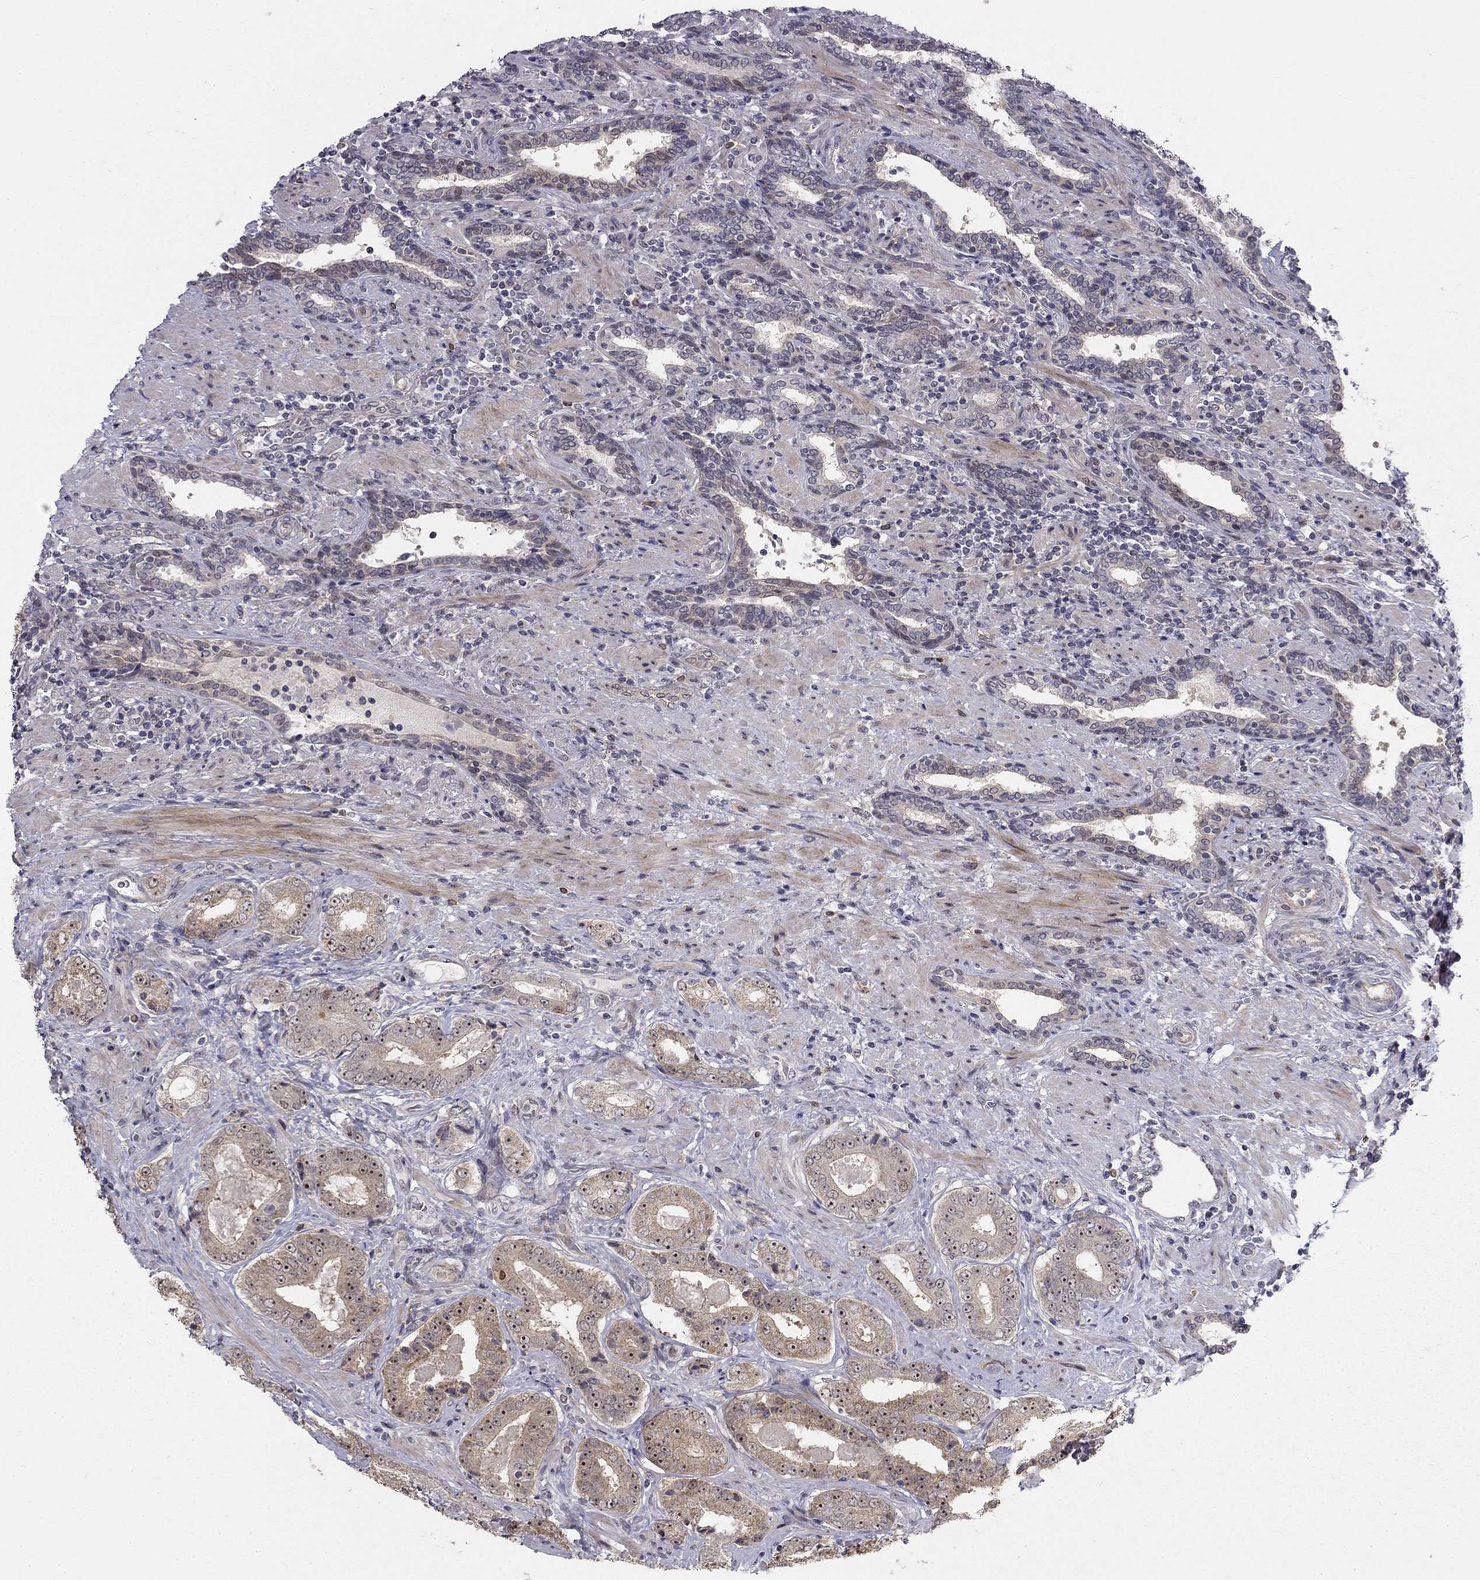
{"staining": {"intensity": "moderate", "quantity": "<25%", "location": "nuclear"}, "tissue": "prostate cancer", "cell_type": "Tumor cells", "image_type": "cancer", "snomed": [{"axis": "morphology", "description": "Adenocarcinoma, Low grade"}, {"axis": "topography", "description": "Prostate and seminal vesicle, NOS"}], "caption": "Tumor cells demonstrate low levels of moderate nuclear staining in approximately <25% of cells in prostate low-grade adenocarcinoma.", "gene": "STXBP6", "patient": {"sex": "male", "age": 61}}